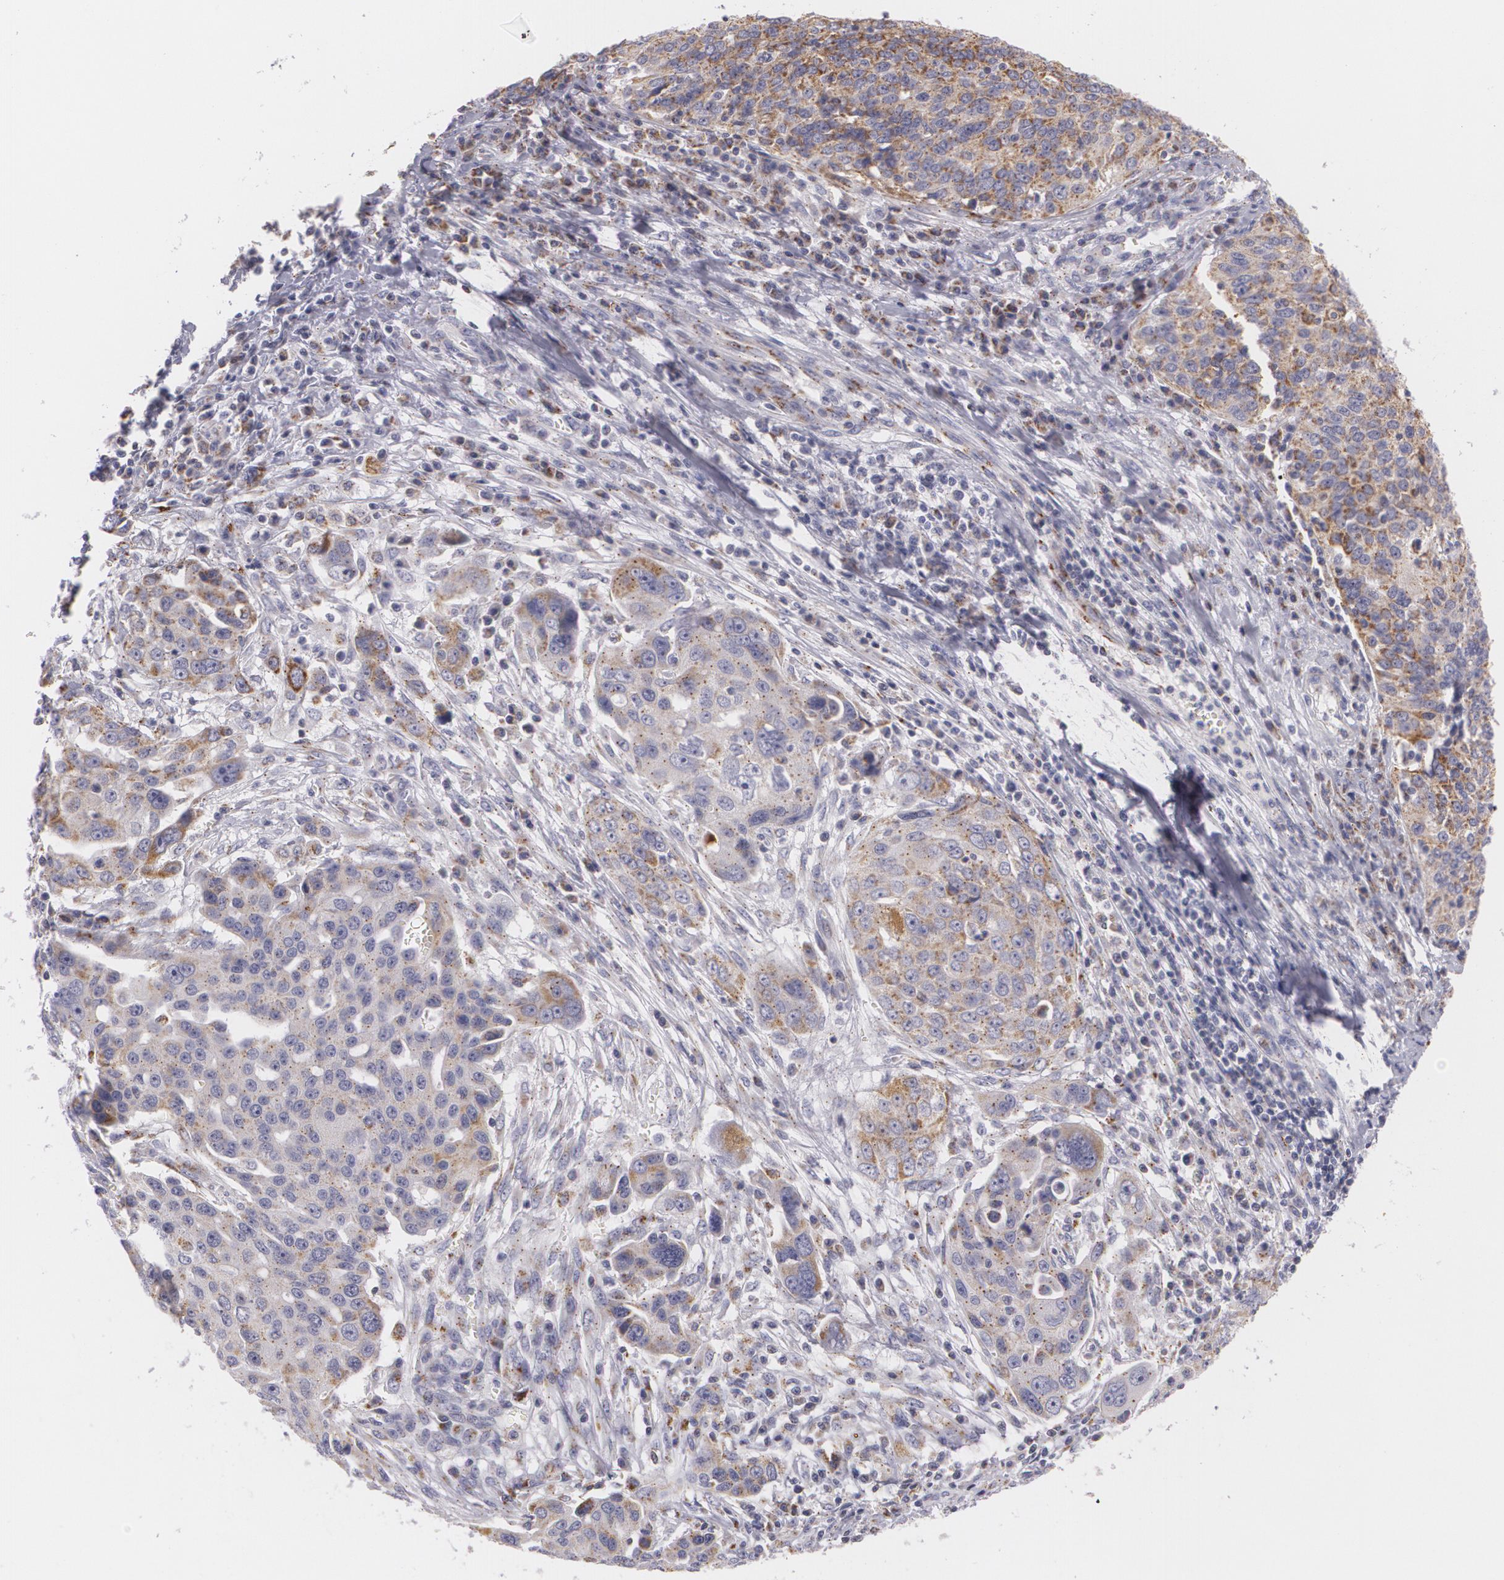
{"staining": {"intensity": "weak", "quantity": "25%-75%", "location": "cytoplasmic/membranous"}, "tissue": "ovarian cancer", "cell_type": "Tumor cells", "image_type": "cancer", "snomed": [{"axis": "morphology", "description": "Carcinoma, endometroid"}, {"axis": "topography", "description": "Ovary"}], "caption": "High-magnification brightfield microscopy of ovarian cancer stained with DAB (3,3'-diaminobenzidine) (brown) and counterstained with hematoxylin (blue). tumor cells exhibit weak cytoplasmic/membranous positivity is appreciated in about25%-75% of cells. (DAB (3,3'-diaminobenzidine) = brown stain, brightfield microscopy at high magnification).", "gene": "CILK1", "patient": {"sex": "female", "age": 75}}